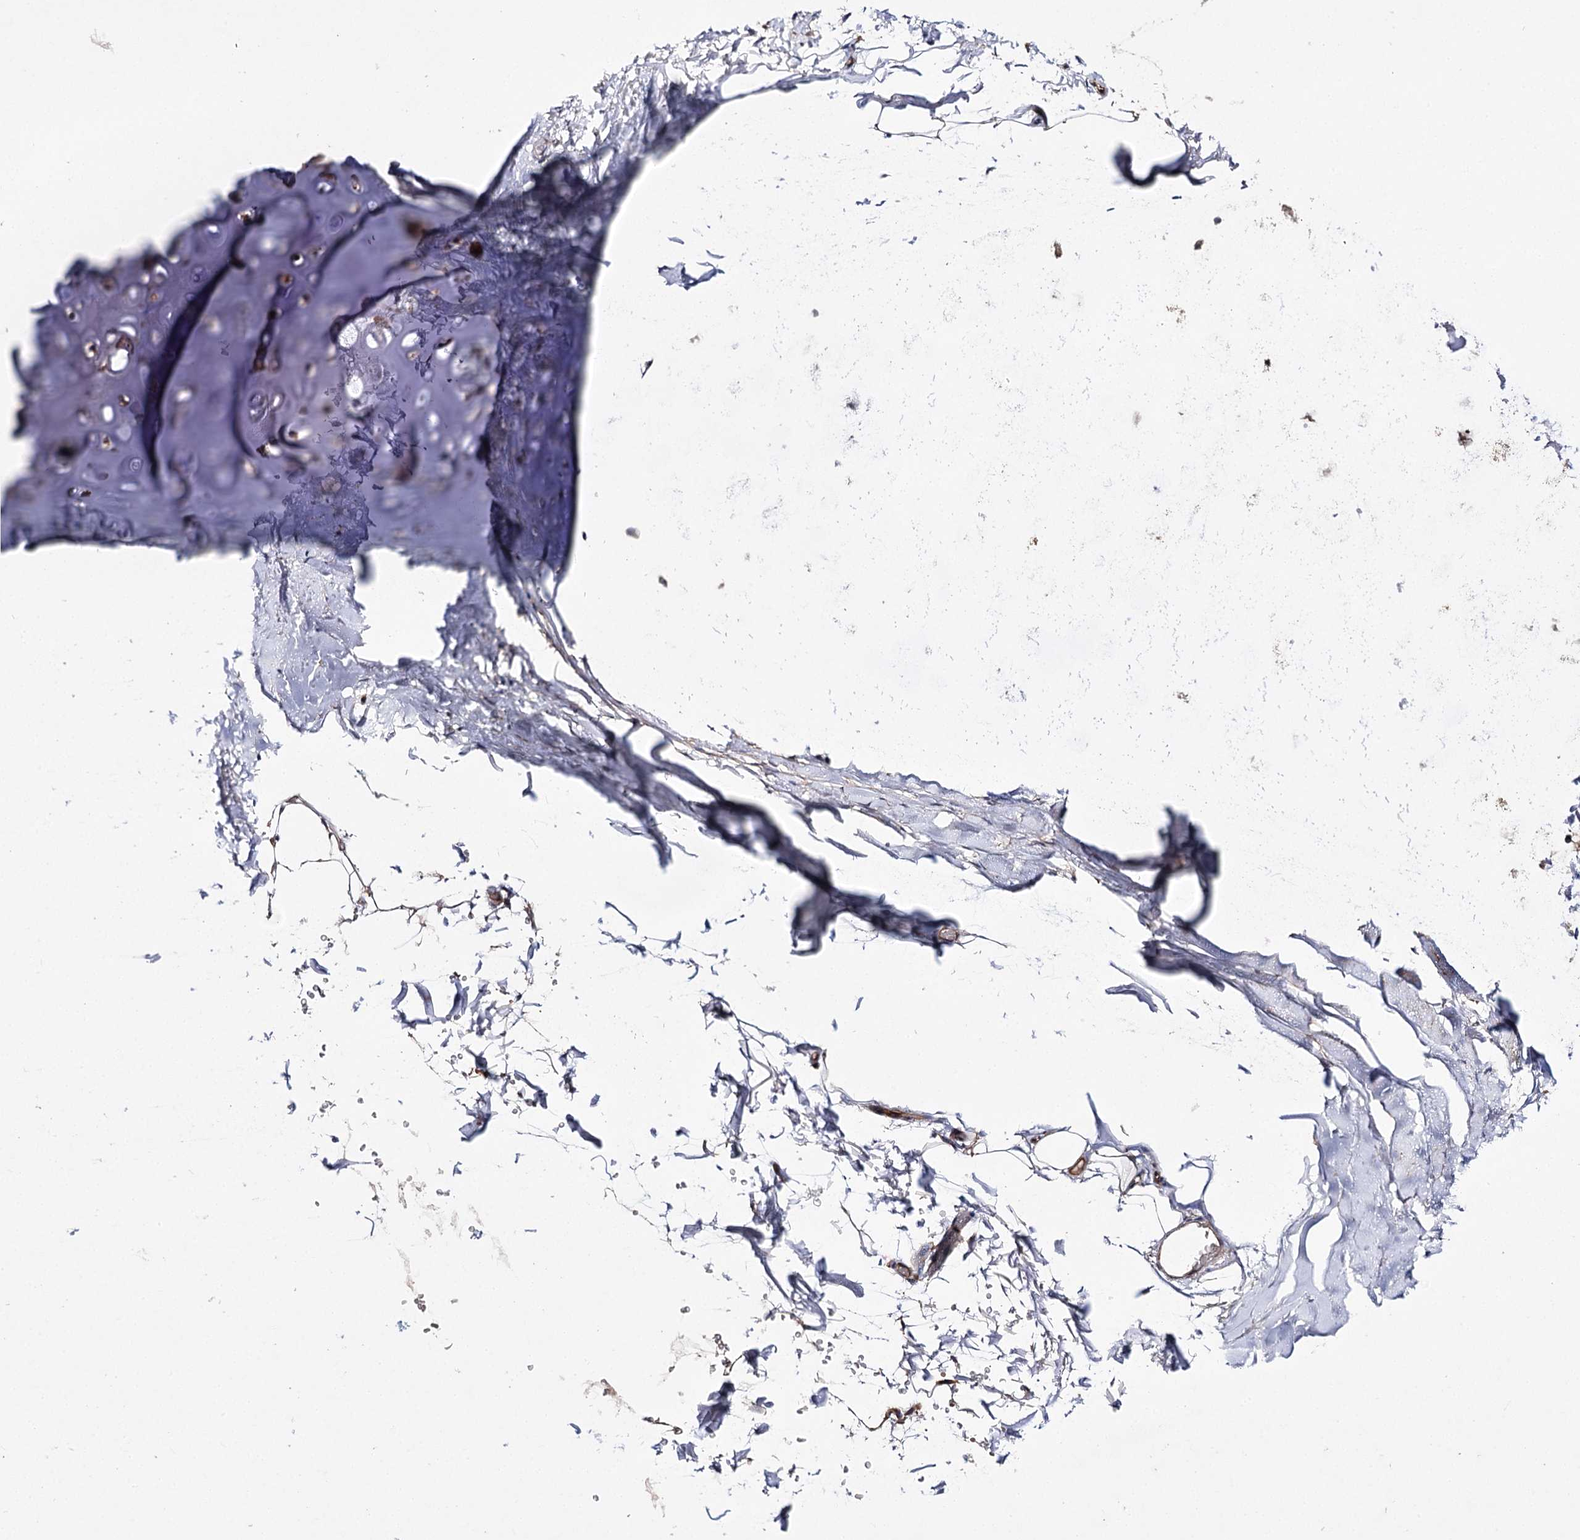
{"staining": {"intensity": "weak", "quantity": ">75%", "location": "cytoplasmic/membranous"}, "tissue": "adipose tissue", "cell_type": "Adipocytes", "image_type": "normal", "snomed": [{"axis": "morphology", "description": "Normal tissue, NOS"}, {"axis": "topography", "description": "Cartilage tissue"}, {"axis": "topography", "description": "Bronchus"}], "caption": "An IHC micrograph of normal tissue is shown. Protein staining in brown shows weak cytoplasmic/membranous positivity in adipose tissue within adipocytes.", "gene": "BCR", "patient": {"sex": "female", "age": 73}}